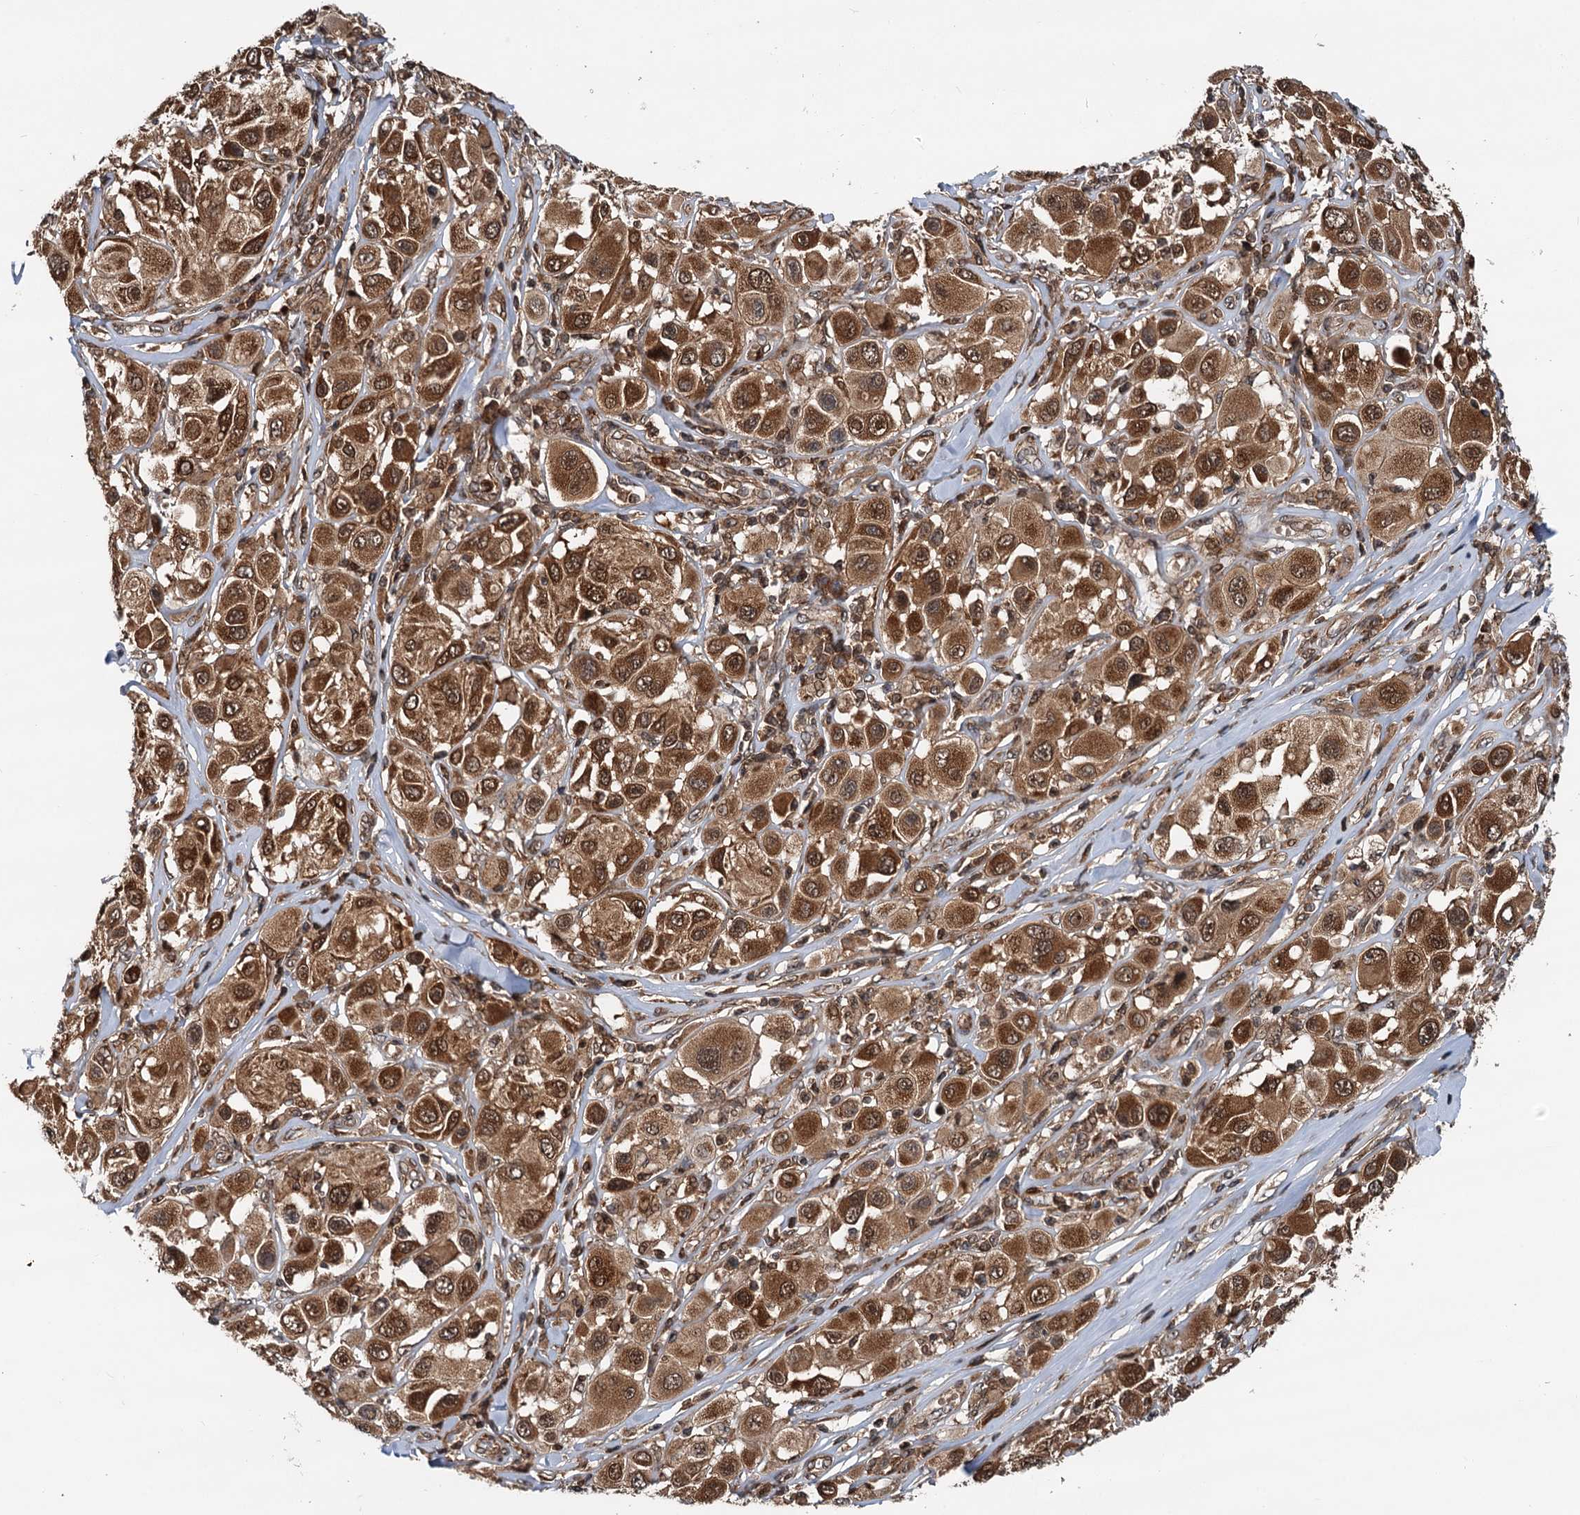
{"staining": {"intensity": "strong", "quantity": ">75%", "location": "cytoplasmic/membranous,nuclear"}, "tissue": "melanoma", "cell_type": "Tumor cells", "image_type": "cancer", "snomed": [{"axis": "morphology", "description": "Malignant melanoma, Metastatic site"}, {"axis": "topography", "description": "Skin"}], "caption": "An immunohistochemistry (IHC) histopathology image of tumor tissue is shown. Protein staining in brown labels strong cytoplasmic/membranous and nuclear positivity in malignant melanoma (metastatic site) within tumor cells.", "gene": "STUB1", "patient": {"sex": "male", "age": 41}}